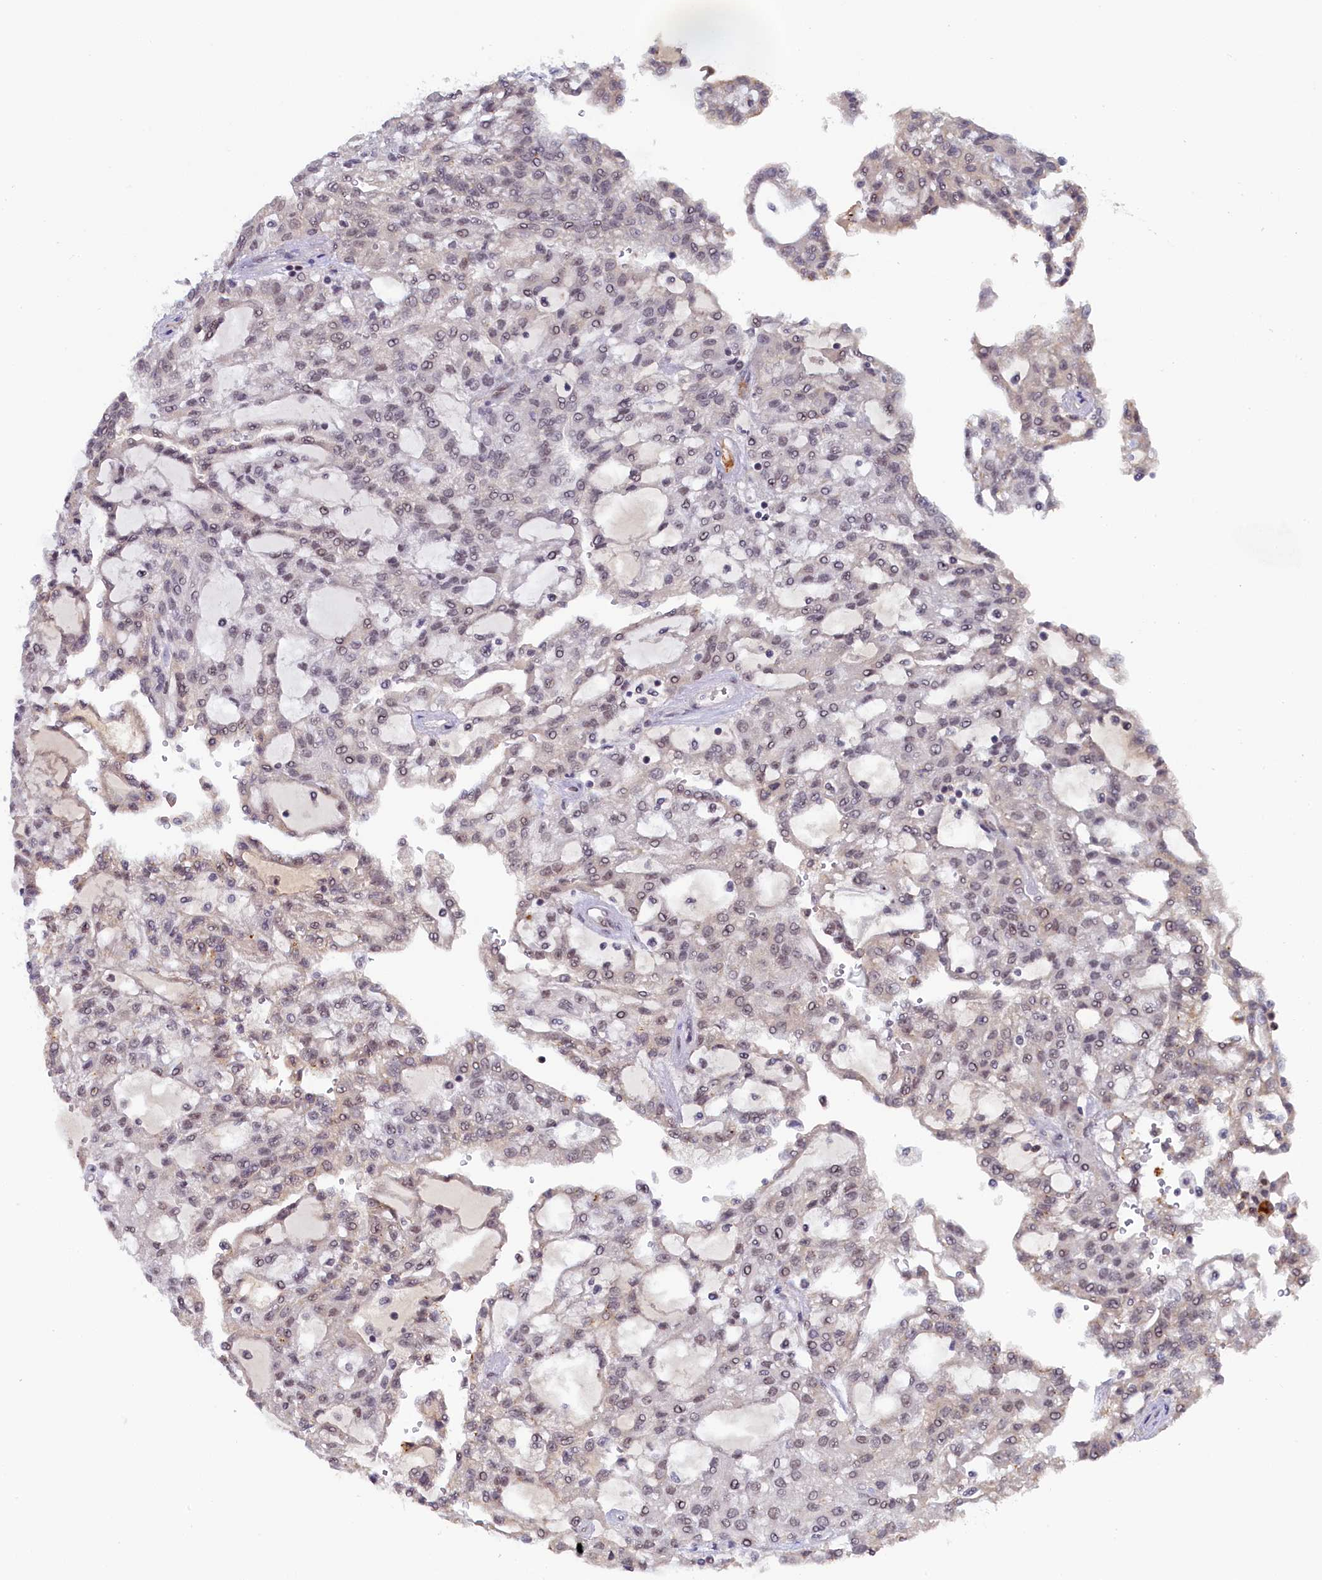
{"staining": {"intensity": "weak", "quantity": "25%-75%", "location": "nuclear"}, "tissue": "renal cancer", "cell_type": "Tumor cells", "image_type": "cancer", "snomed": [{"axis": "morphology", "description": "Adenocarcinoma, NOS"}, {"axis": "topography", "description": "Kidney"}], "caption": "Immunohistochemistry micrograph of human renal cancer stained for a protein (brown), which shows low levels of weak nuclear positivity in about 25%-75% of tumor cells.", "gene": "INTS14", "patient": {"sex": "male", "age": 63}}